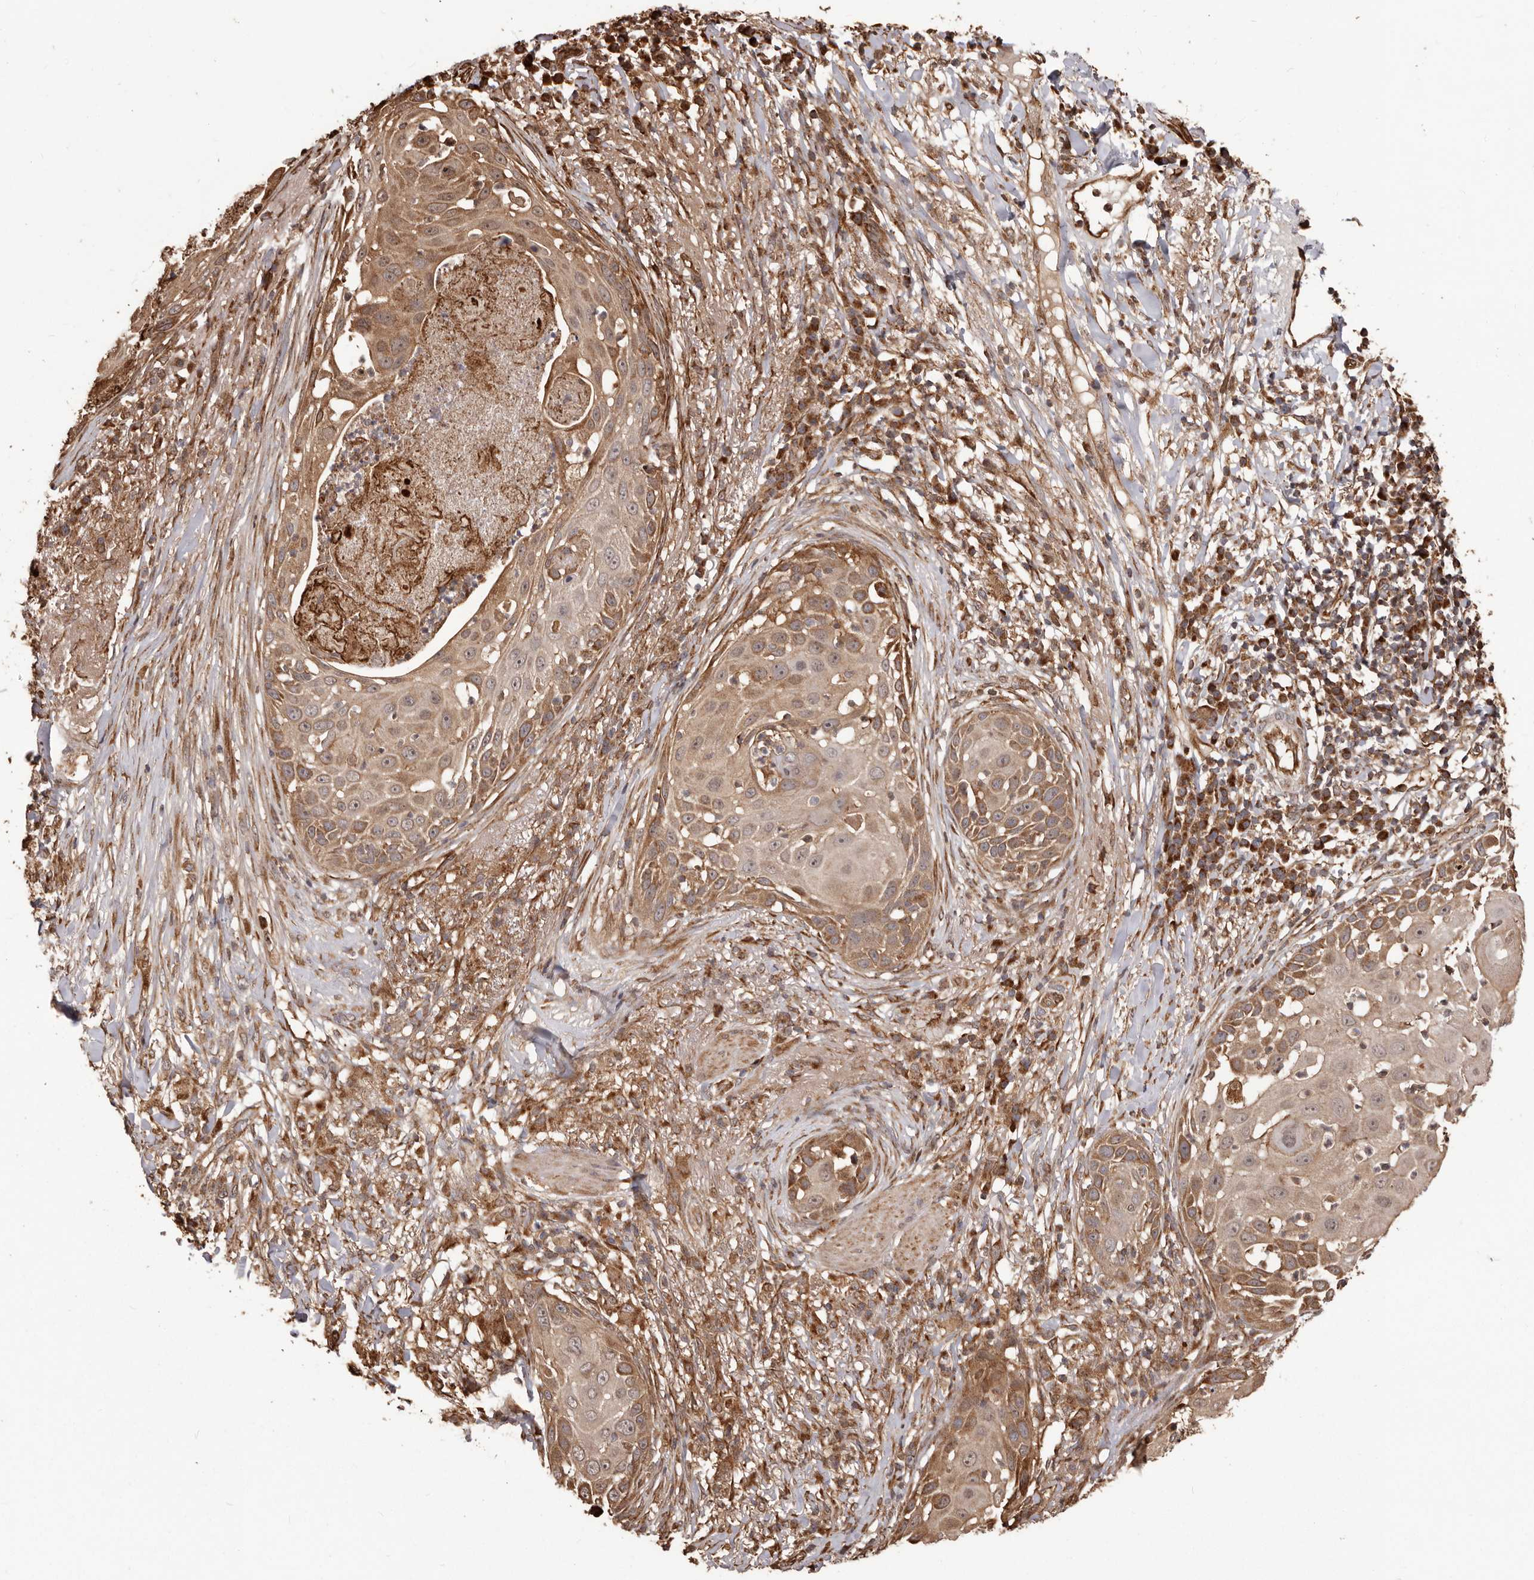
{"staining": {"intensity": "moderate", "quantity": ">75%", "location": "cytoplasmic/membranous"}, "tissue": "skin cancer", "cell_type": "Tumor cells", "image_type": "cancer", "snomed": [{"axis": "morphology", "description": "Squamous cell carcinoma, NOS"}, {"axis": "topography", "description": "Skin"}], "caption": "Protein staining of squamous cell carcinoma (skin) tissue shows moderate cytoplasmic/membranous staining in about >75% of tumor cells. The protein is shown in brown color, while the nuclei are stained blue.", "gene": "MTO1", "patient": {"sex": "female", "age": 44}}